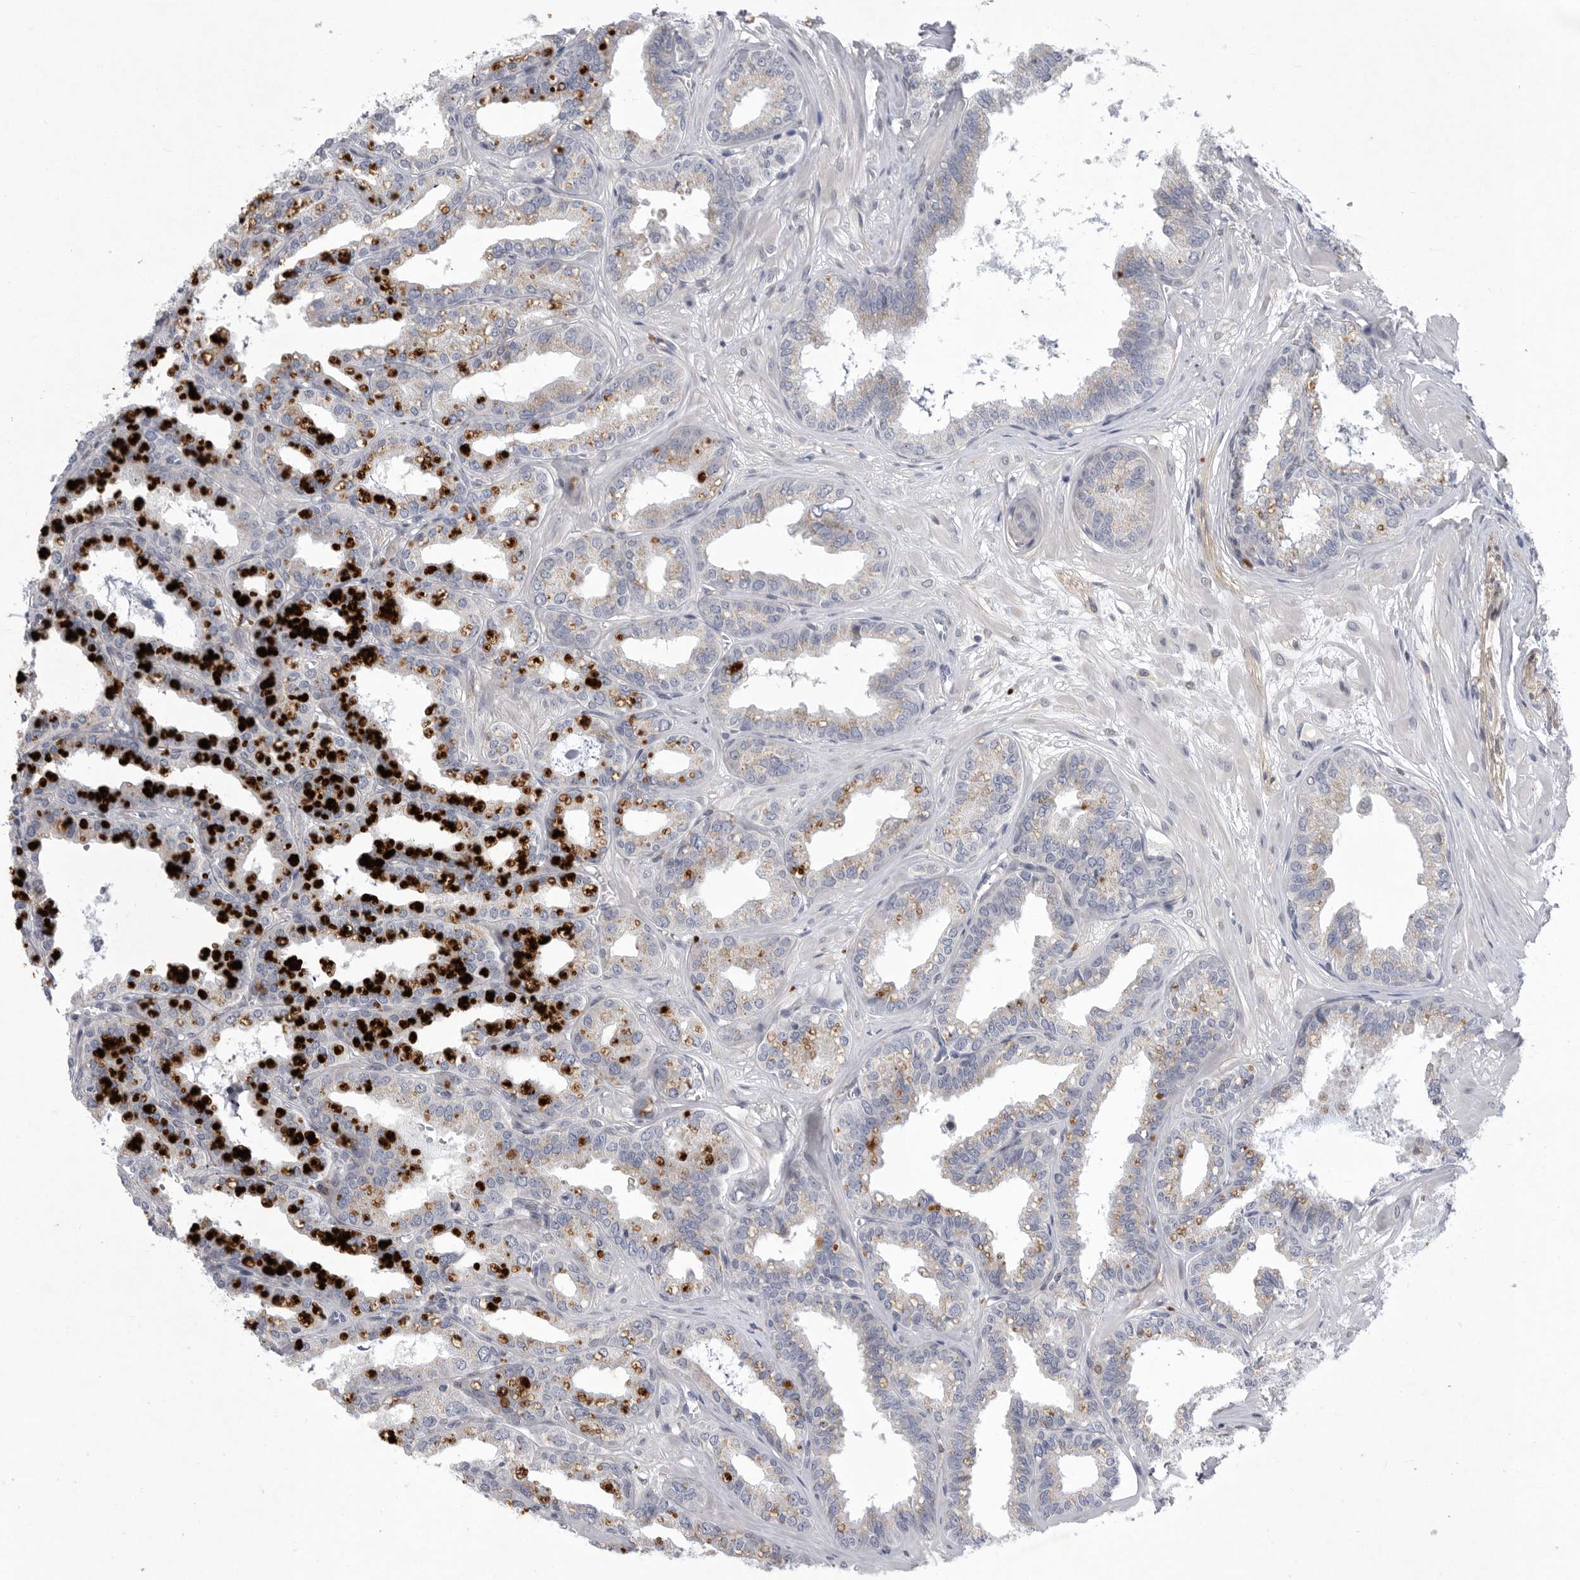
{"staining": {"intensity": "negative", "quantity": "none", "location": "none"}, "tissue": "seminal vesicle", "cell_type": "Glandular cells", "image_type": "normal", "snomed": [{"axis": "morphology", "description": "Normal tissue, NOS"}, {"axis": "topography", "description": "Prostate"}, {"axis": "topography", "description": "Seminal veicle"}], "caption": "High power microscopy histopathology image of an immunohistochemistry histopathology image of benign seminal vesicle, revealing no significant positivity in glandular cells. (DAB immunohistochemistry (IHC), high magnification).", "gene": "SIGLEC10", "patient": {"sex": "male", "age": 51}}